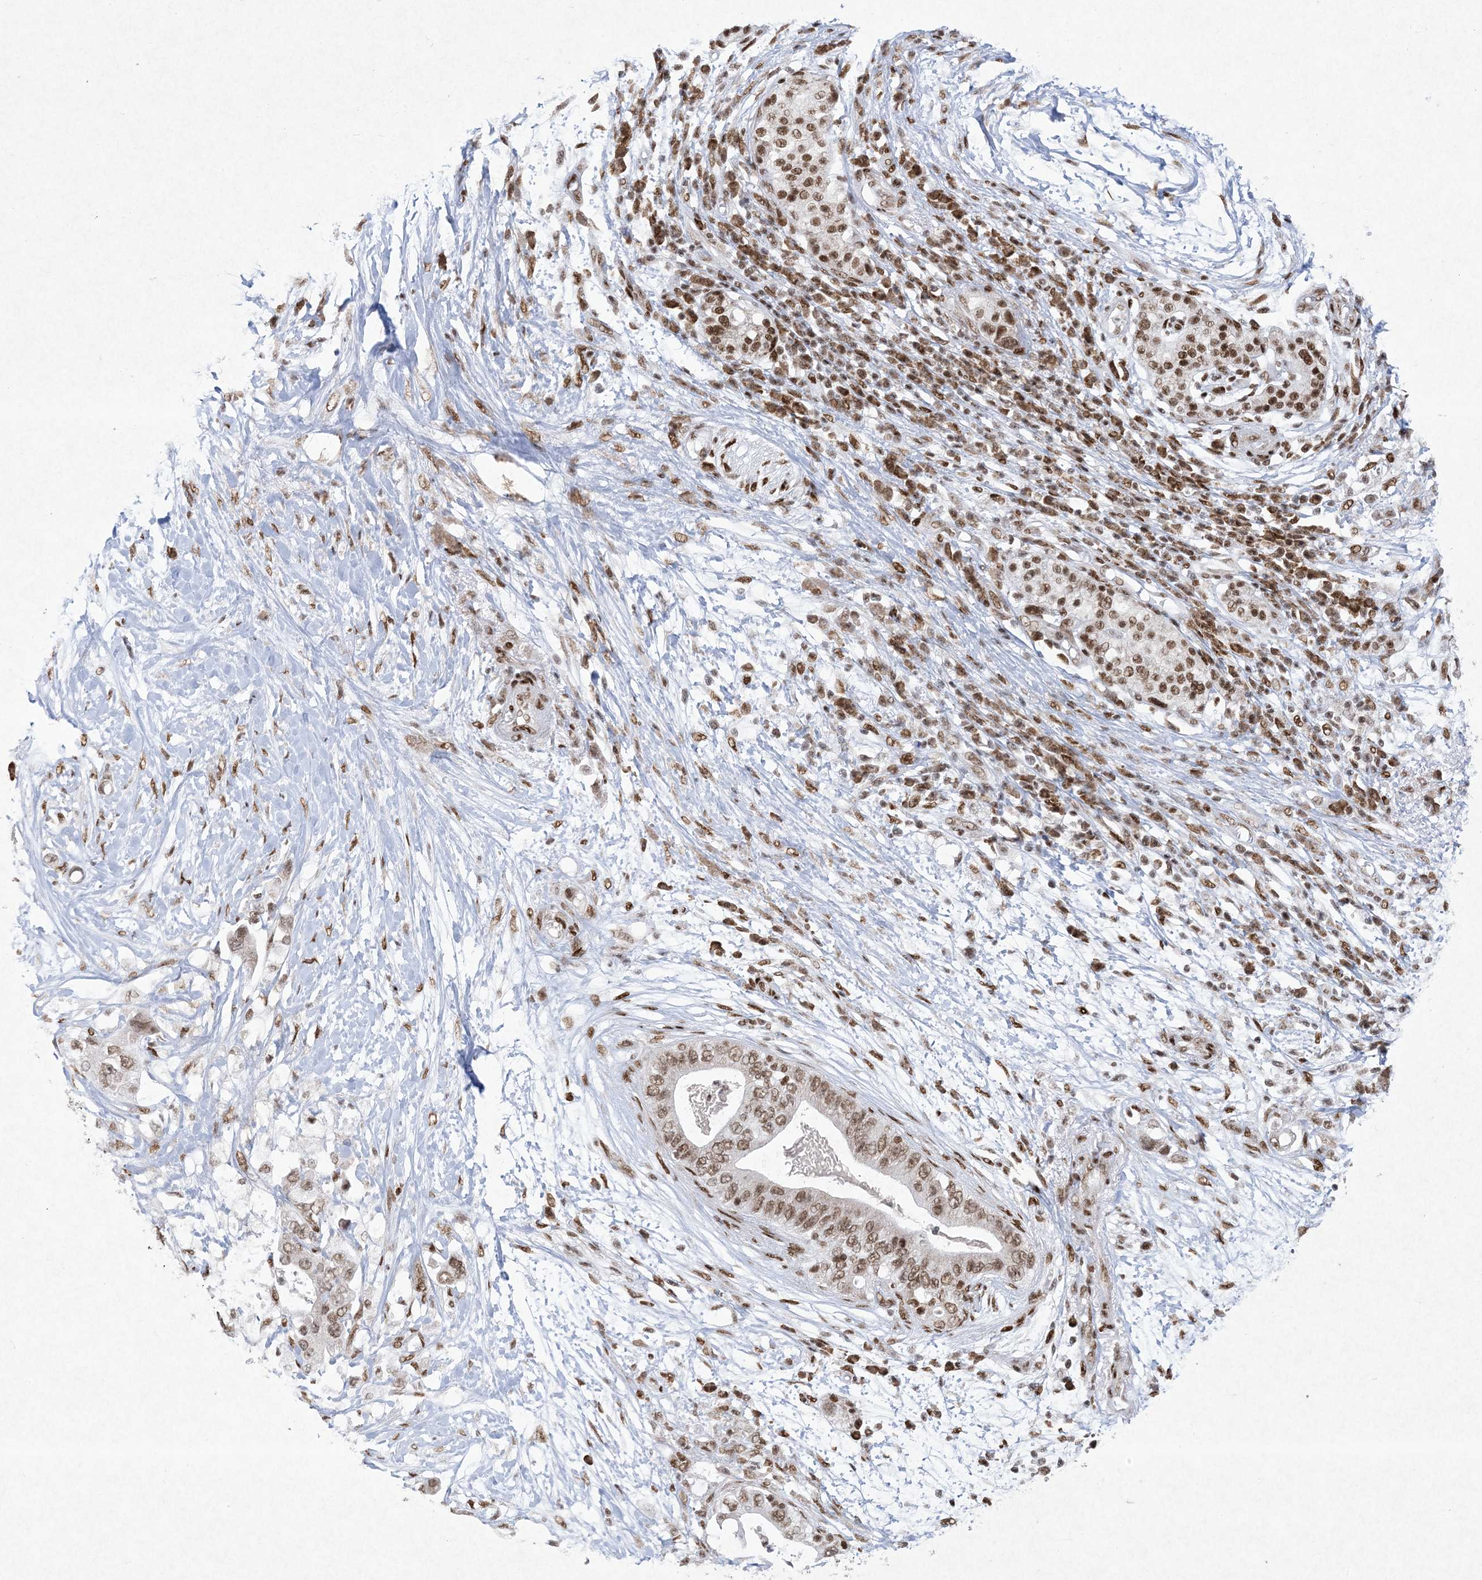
{"staining": {"intensity": "moderate", "quantity": ">75%", "location": "nuclear"}, "tissue": "pancreatic cancer", "cell_type": "Tumor cells", "image_type": "cancer", "snomed": [{"axis": "morphology", "description": "Adenocarcinoma, NOS"}, {"axis": "topography", "description": "Pancreas"}], "caption": "Tumor cells show medium levels of moderate nuclear positivity in approximately >75% of cells in pancreatic adenocarcinoma. The staining was performed using DAB, with brown indicating positive protein expression. Nuclei are stained blue with hematoxylin.", "gene": "PKNOX2", "patient": {"sex": "male", "age": 77}}